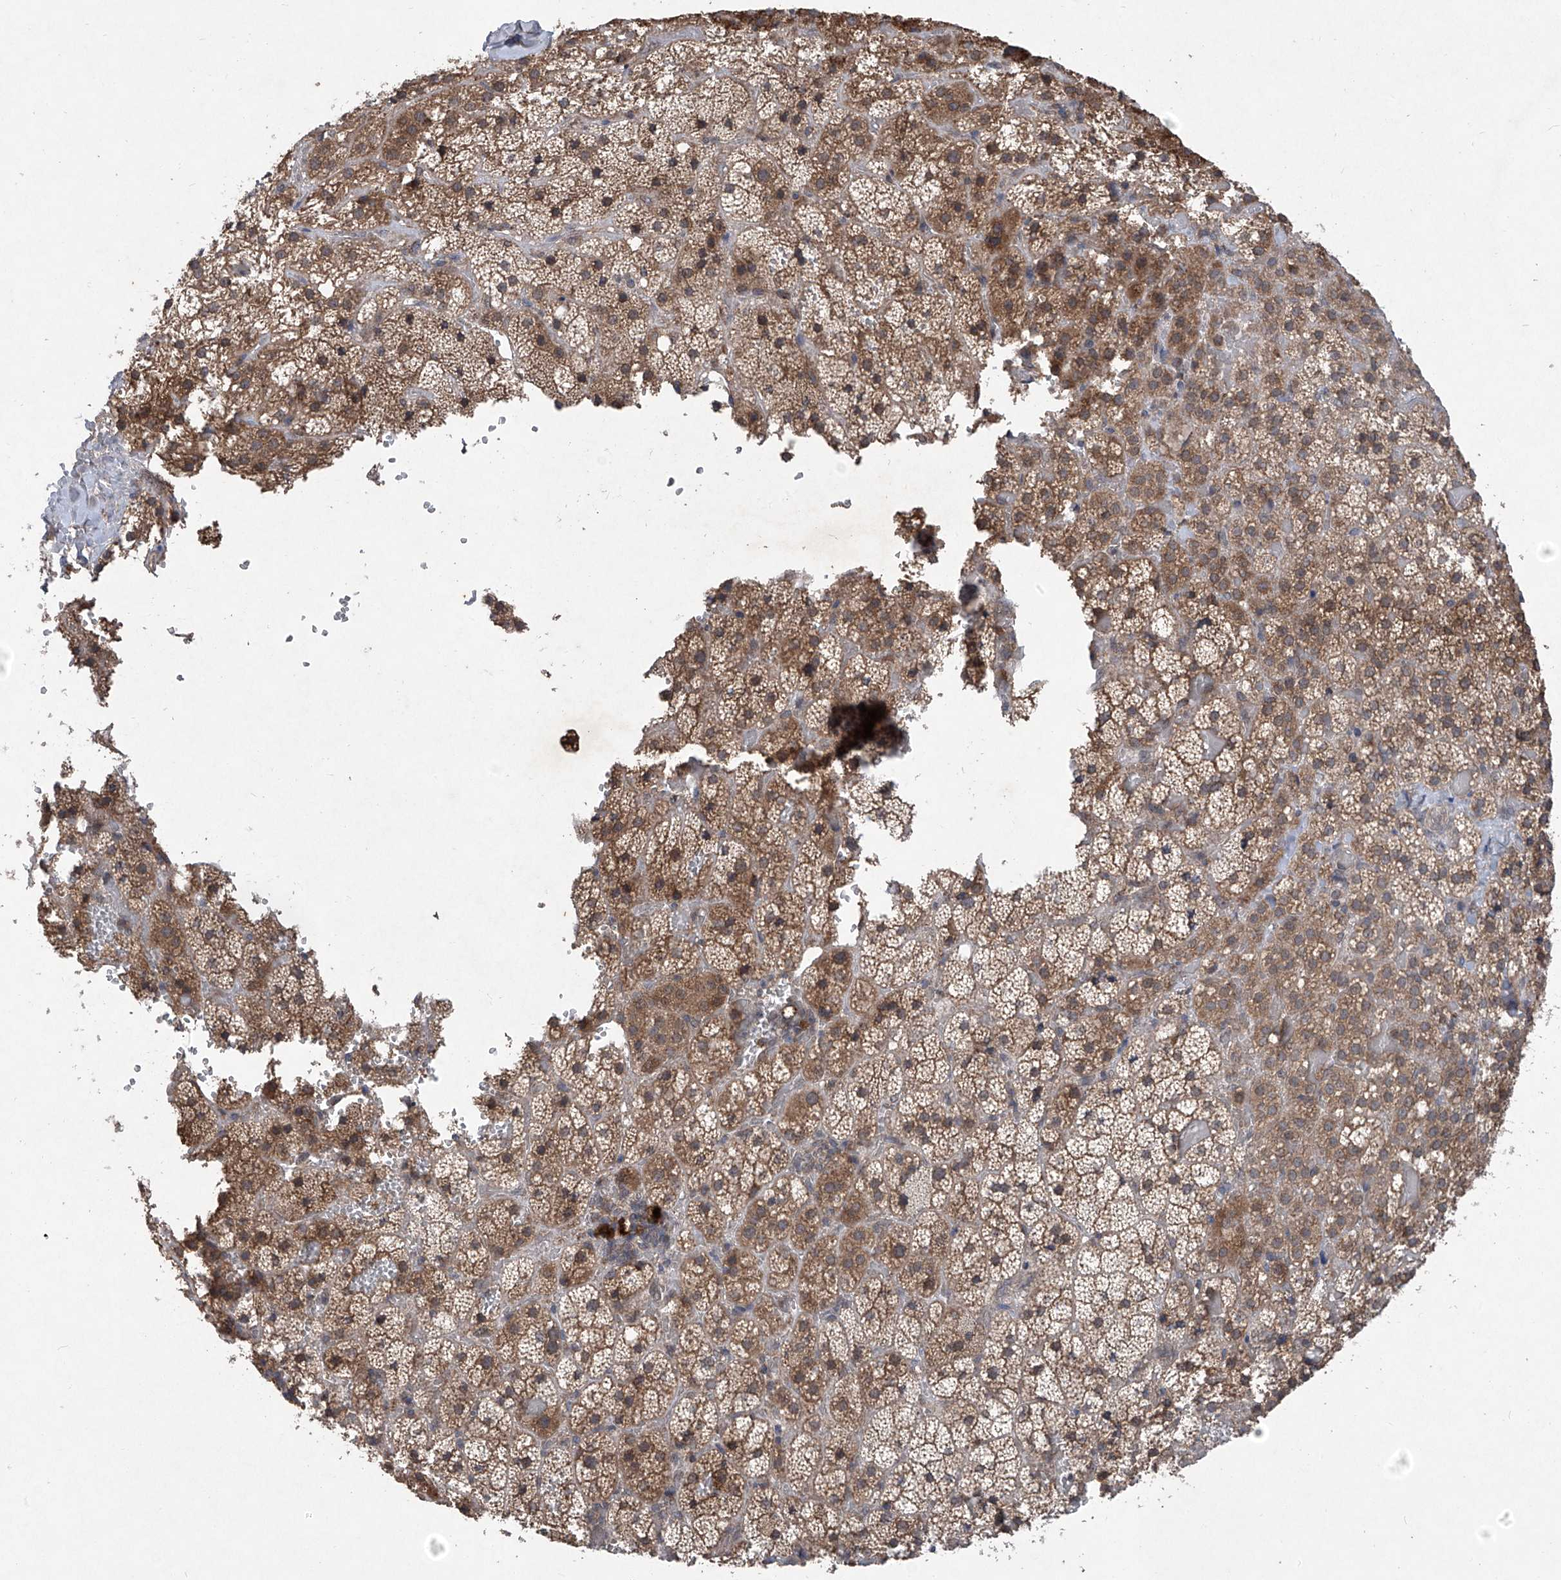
{"staining": {"intensity": "moderate", "quantity": ">75%", "location": "cytoplasmic/membranous"}, "tissue": "adrenal gland", "cell_type": "Glandular cells", "image_type": "normal", "snomed": [{"axis": "morphology", "description": "Normal tissue, NOS"}, {"axis": "topography", "description": "Adrenal gland"}], "caption": "Adrenal gland stained for a protein reveals moderate cytoplasmic/membranous positivity in glandular cells.", "gene": "SUMF2", "patient": {"sex": "female", "age": 59}}